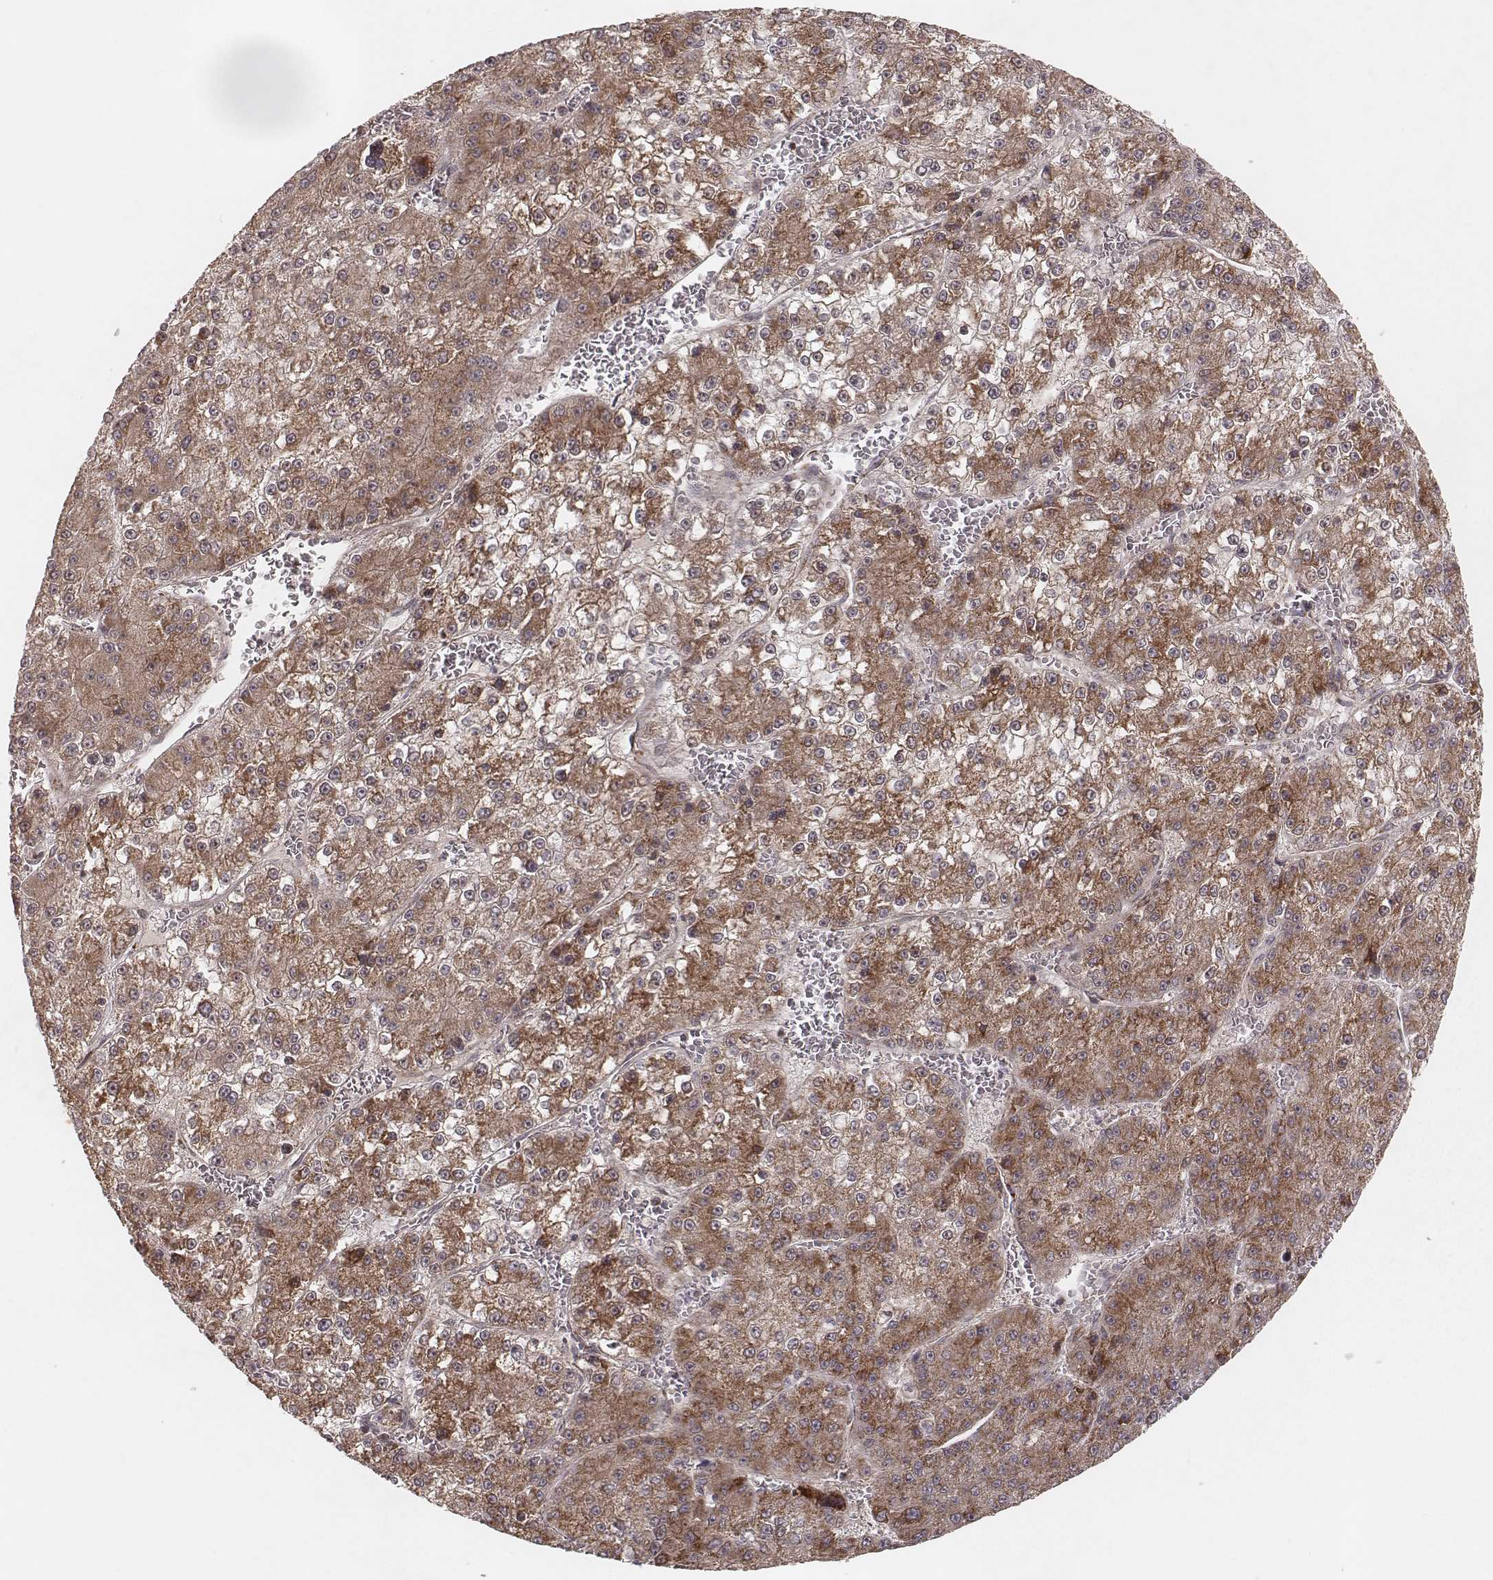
{"staining": {"intensity": "moderate", "quantity": ">75%", "location": "cytoplasmic/membranous"}, "tissue": "liver cancer", "cell_type": "Tumor cells", "image_type": "cancer", "snomed": [{"axis": "morphology", "description": "Carcinoma, Hepatocellular, NOS"}, {"axis": "topography", "description": "Liver"}], "caption": "An image of liver hepatocellular carcinoma stained for a protein displays moderate cytoplasmic/membranous brown staining in tumor cells.", "gene": "NDUFA7", "patient": {"sex": "female", "age": 73}}